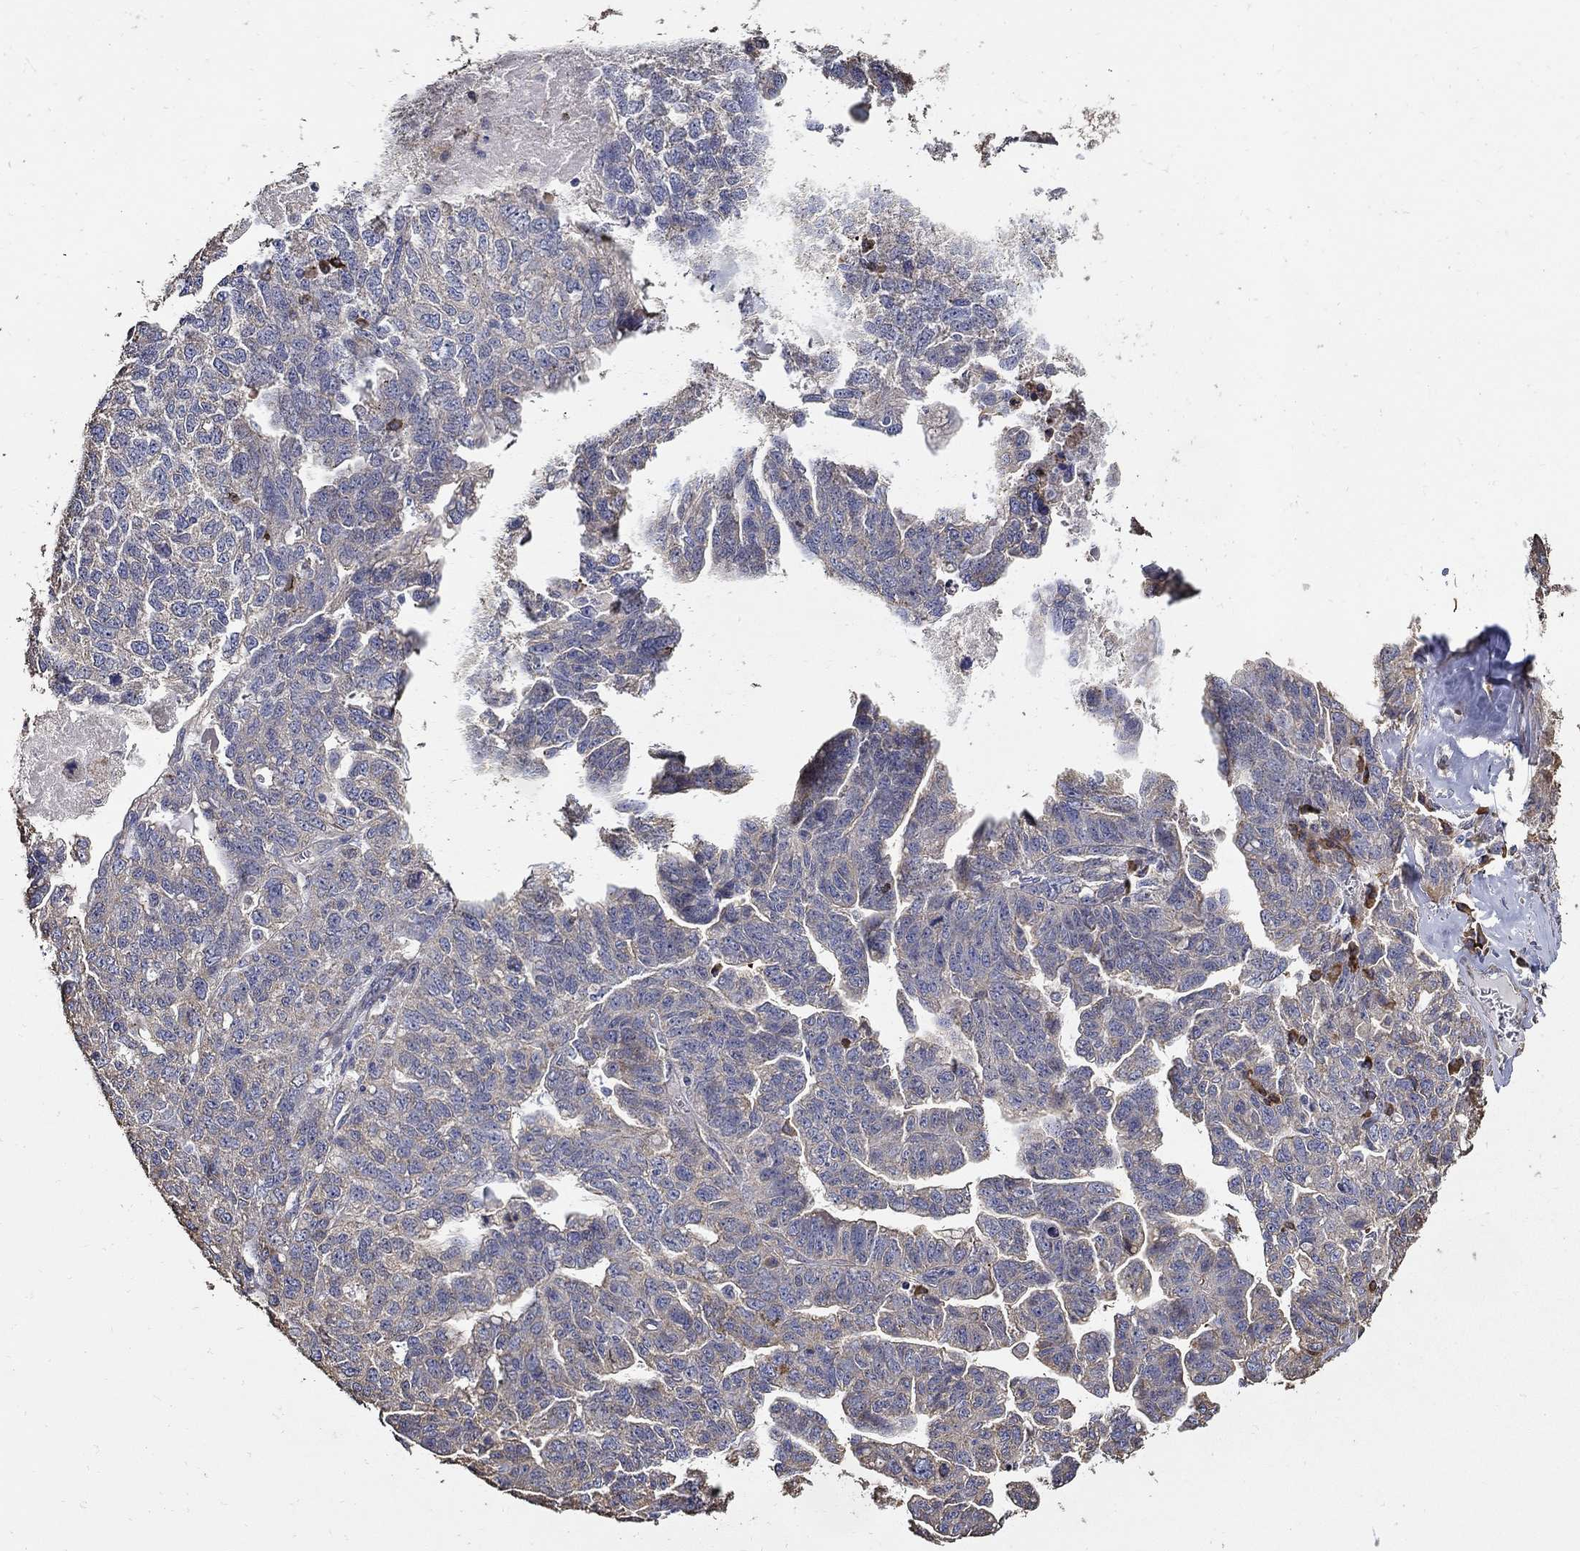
{"staining": {"intensity": "negative", "quantity": "none", "location": "none"}, "tissue": "ovarian cancer", "cell_type": "Tumor cells", "image_type": "cancer", "snomed": [{"axis": "morphology", "description": "Cystadenocarcinoma, serous, NOS"}, {"axis": "topography", "description": "Ovary"}], "caption": "Immunohistochemistry (IHC) of serous cystadenocarcinoma (ovarian) exhibits no expression in tumor cells.", "gene": "EMILIN3", "patient": {"sex": "female", "age": 71}}